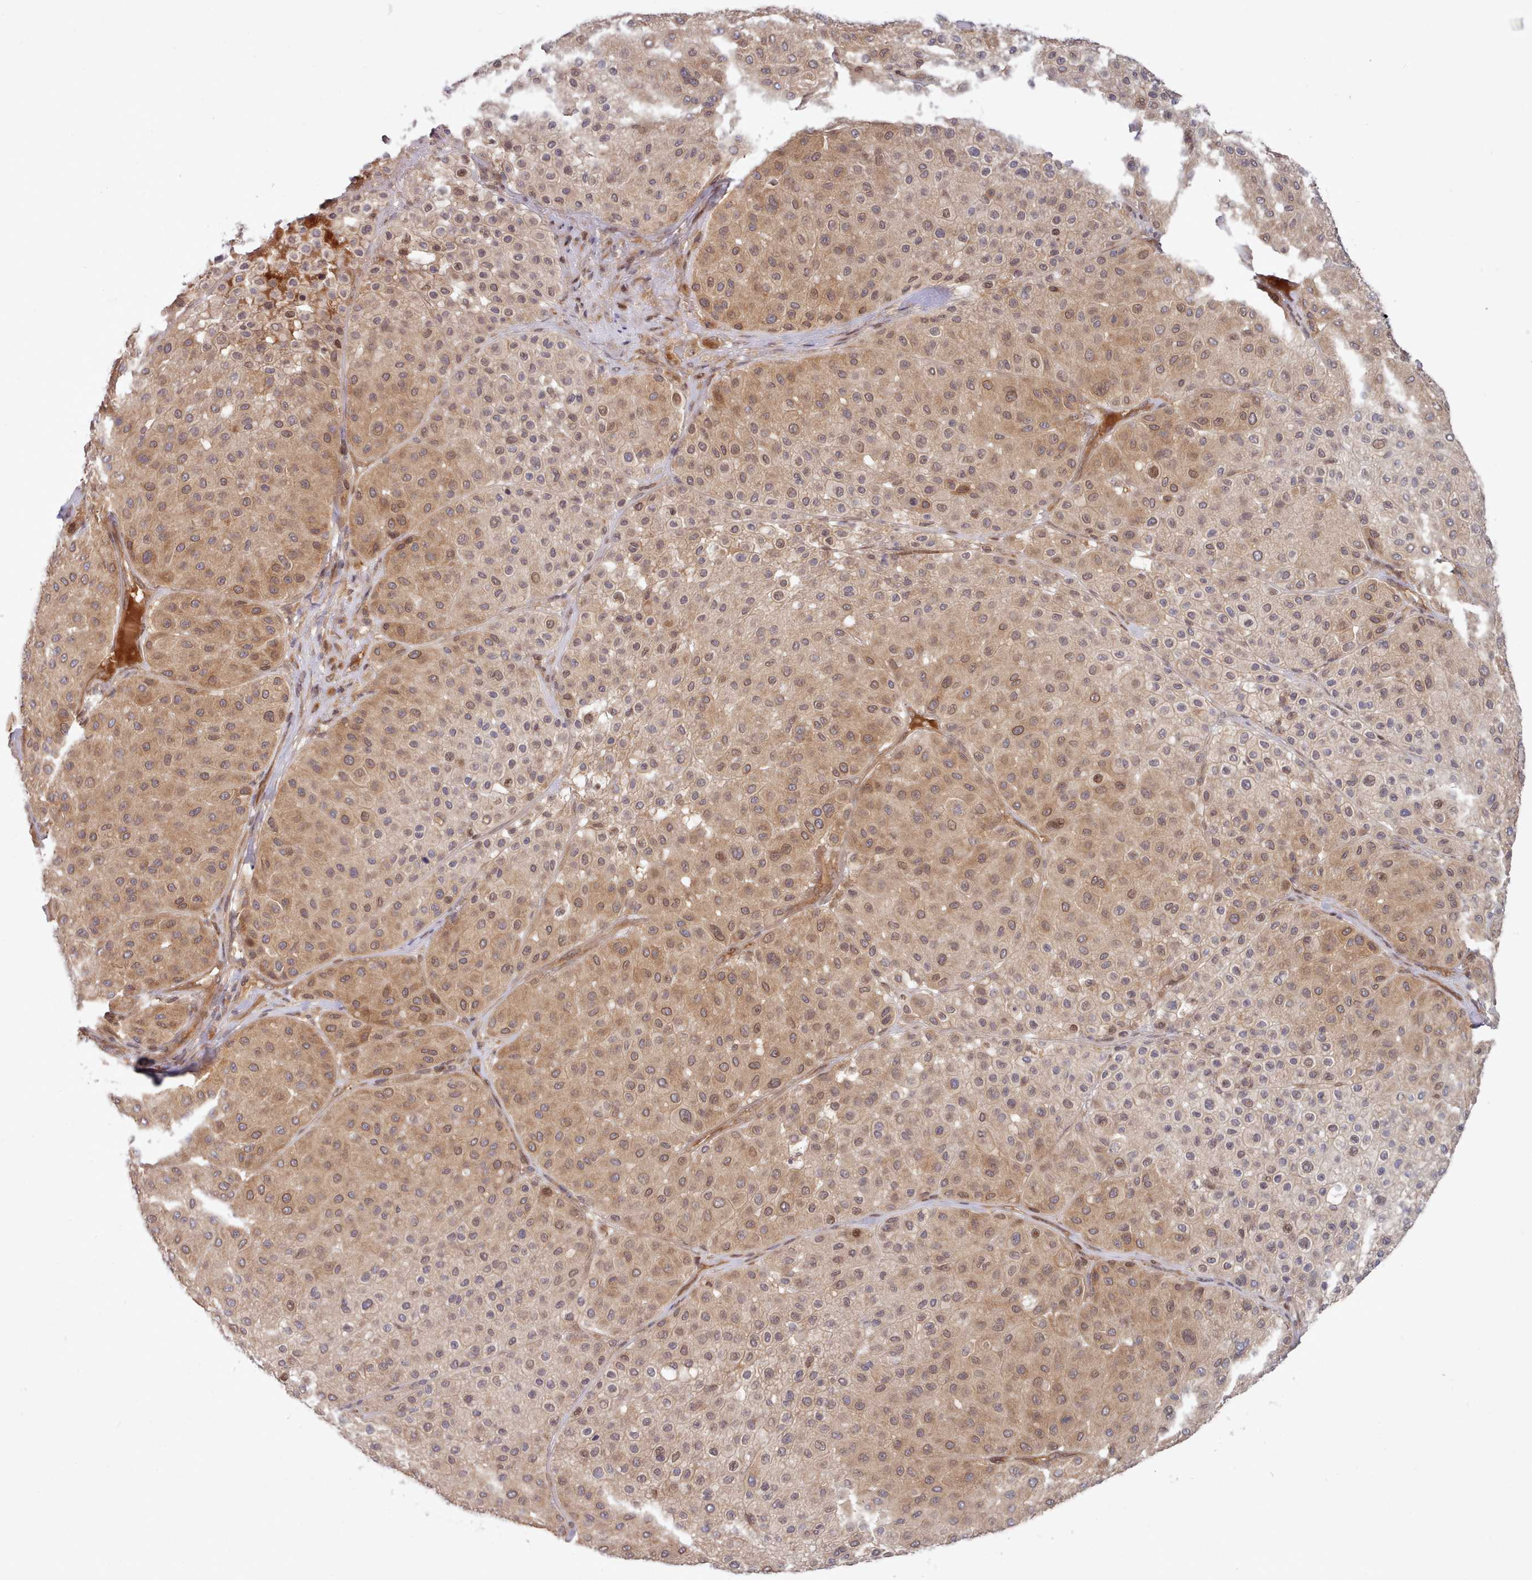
{"staining": {"intensity": "moderate", "quantity": ">75%", "location": "cytoplasmic/membranous,nuclear"}, "tissue": "melanoma", "cell_type": "Tumor cells", "image_type": "cancer", "snomed": [{"axis": "morphology", "description": "Malignant melanoma, Metastatic site"}, {"axis": "topography", "description": "Smooth muscle"}], "caption": "Melanoma stained for a protein displays moderate cytoplasmic/membranous and nuclear positivity in tumor cells. The protein of interest is stained brown, and the nuclei are stained in blue (DAB (3,3'-diaminobenzidine) IHC with brightfield microscopy, high magnification).", "gene": "UBE2G1", "patient": {"sex": "male", "age": 41}}